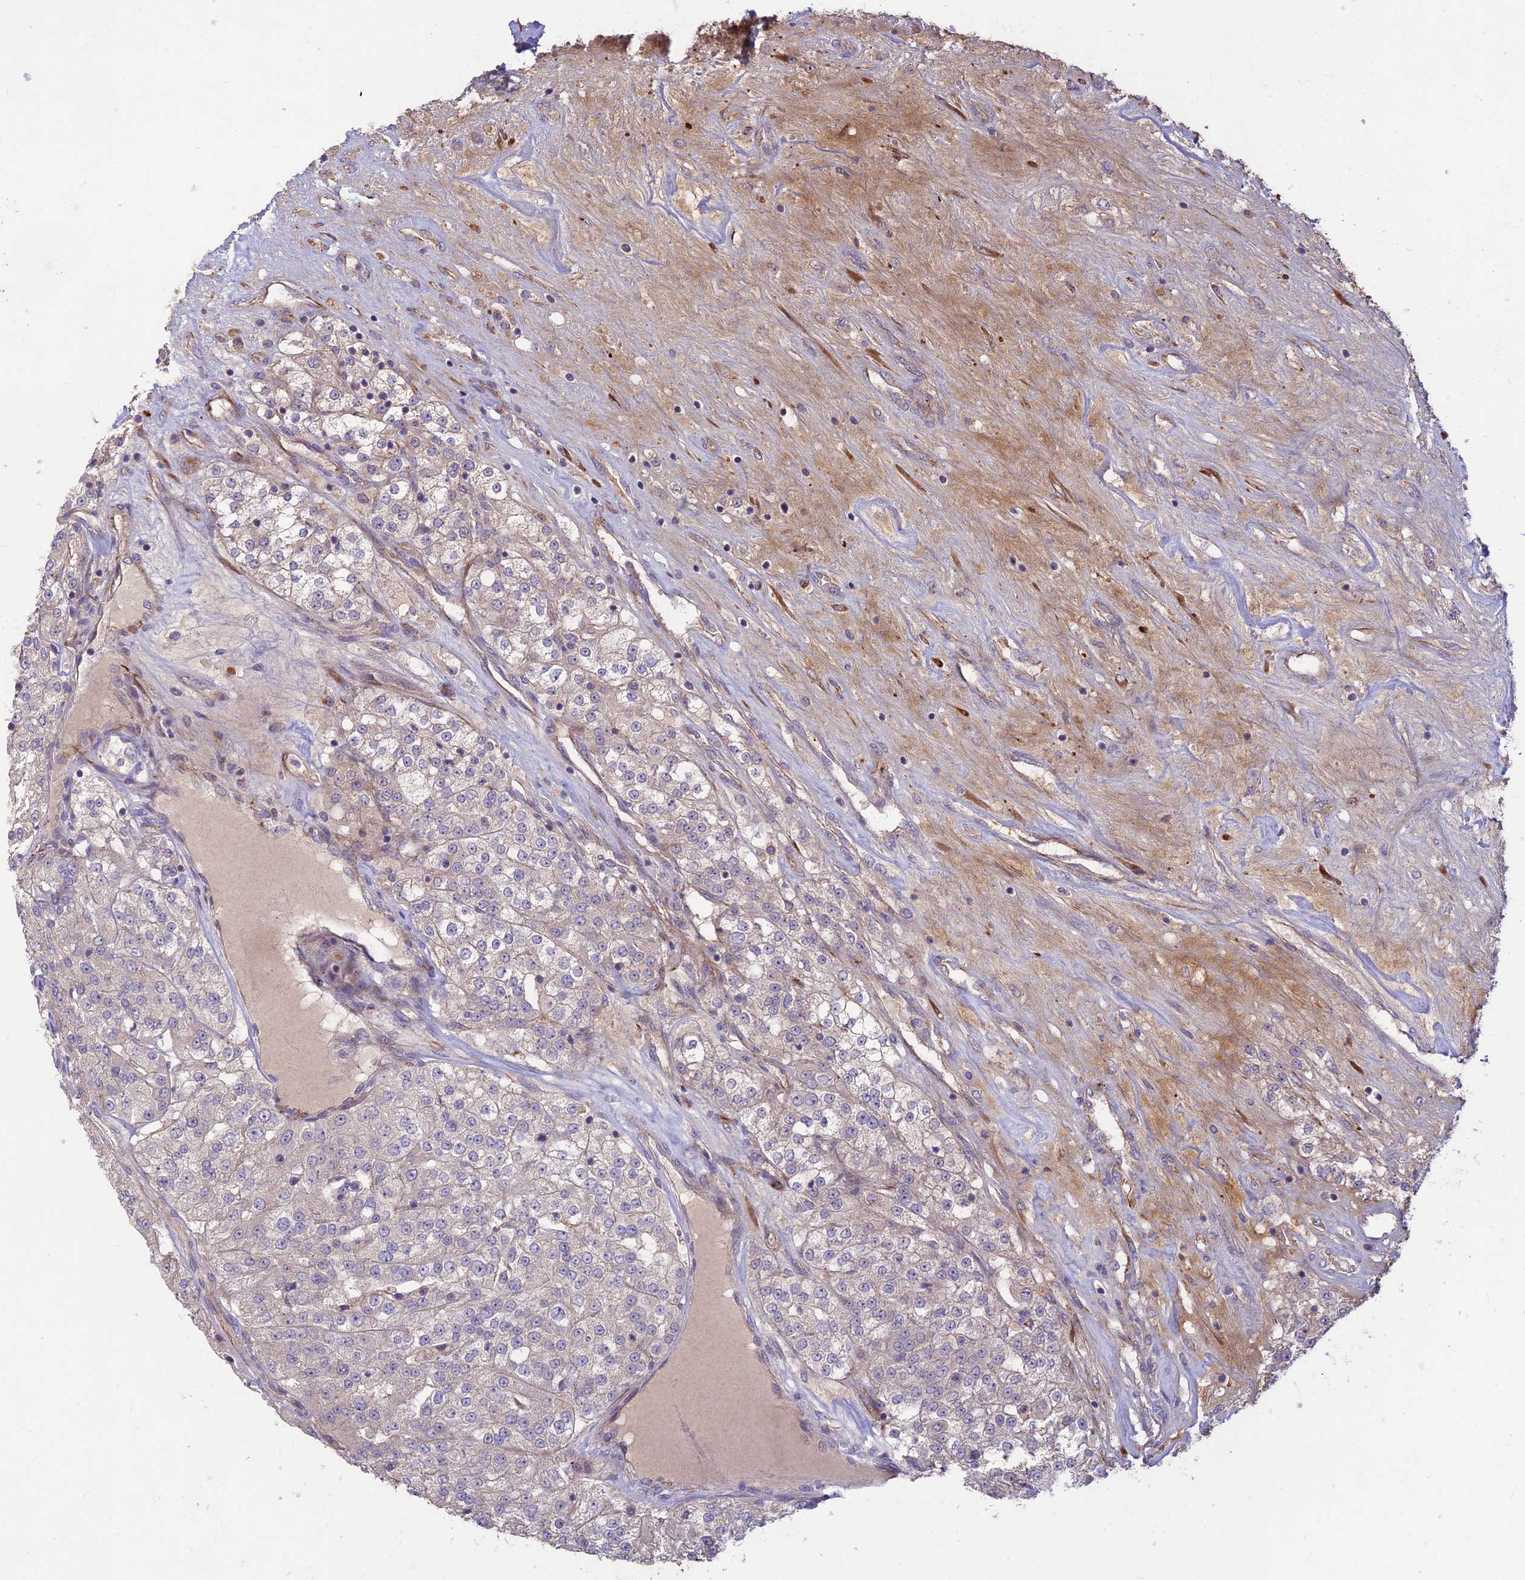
{"staining": {"intensity": "negative", "quantity": "none", "location": "none"}, "tissue": "renal cancer", "cell_type": "Tumor cells", "image_type": "cancer", "snomed": [{"axis": "morphology", "description": "Adenocarcinoma, NOS"}, {"axis": "topography", "description": "Kidney"}], "caption": "Immunohistochemistry micrograph of neoplastic tissue: human renal cancer (adenocarcinoma) stained with DAB (3,3'-diaminobenzidine) shows no significant protein staining in tumor cells. (Stains: DAB immunohistochemistry with hematoxylin counter stain, Microscopy: brightfield microscopy at high magnification).", "gene": "ST8SIA5", "patient": {"sex": "female", "age": 63}}